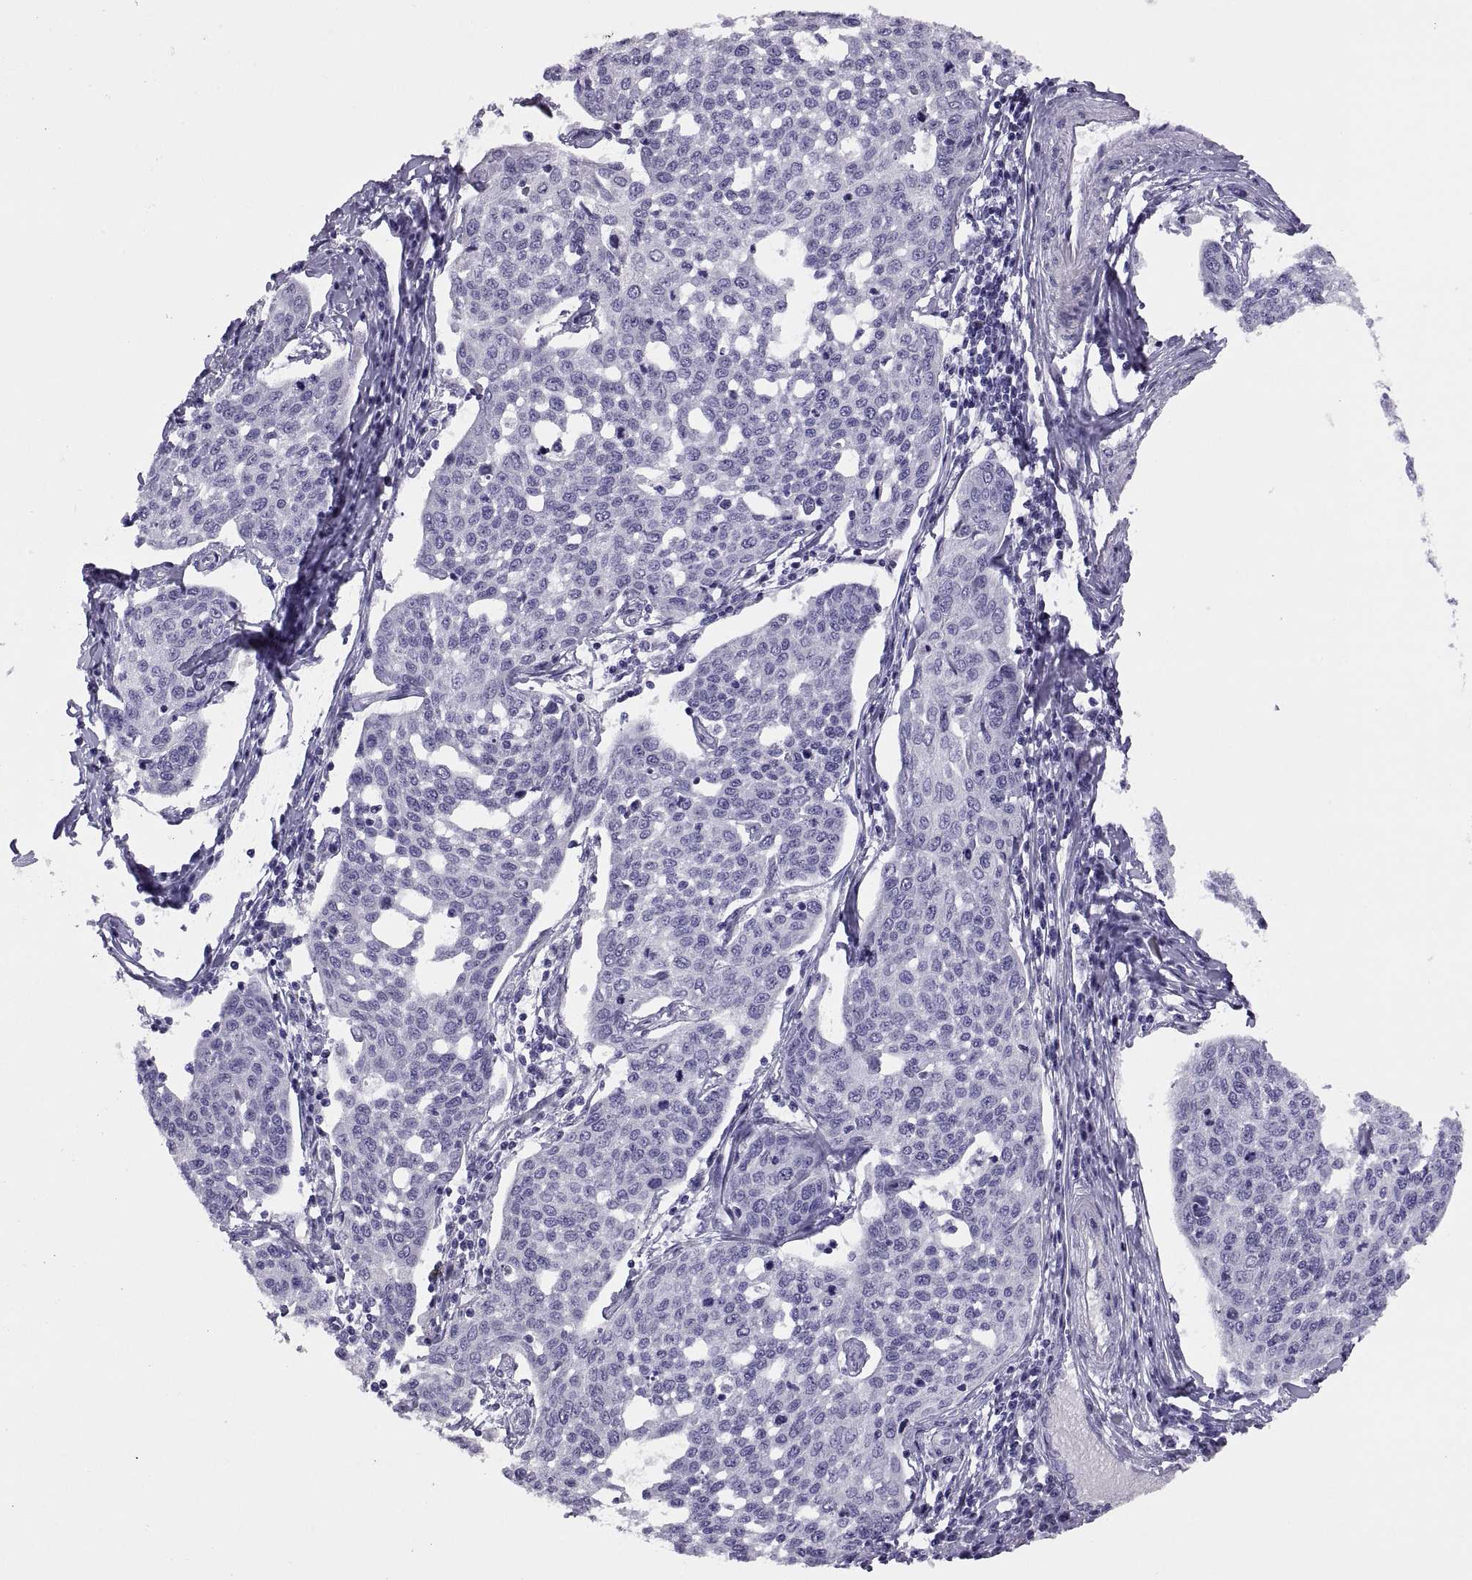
{"staining": {"intensity": "negative", "quantity": "none", "location": "none"}, "tissue": "cervical cancer", "cell_type": "Tumor cells", "image_type": "cancer", "snomed": [{"axis": "morphology", "description": "Squamous cell carcinoma, NOS"}, {"axis": "topography", "description": "Cervix"}], "caption": "IHC histopathology image of neoplastic tissue: human squamous cell carcinoma (cervical) stained with DAB (3,3'-diaminobenzidine) reveals no significant protein positivity in tumor cells. The staining was performed using DAB to visualize the protein expression in brown, while the nuclei were stained in blue with hematoxylin (Magnification: 20x).", "gene": "RGS20", "patient": {"sex": "female", "age": 34}}